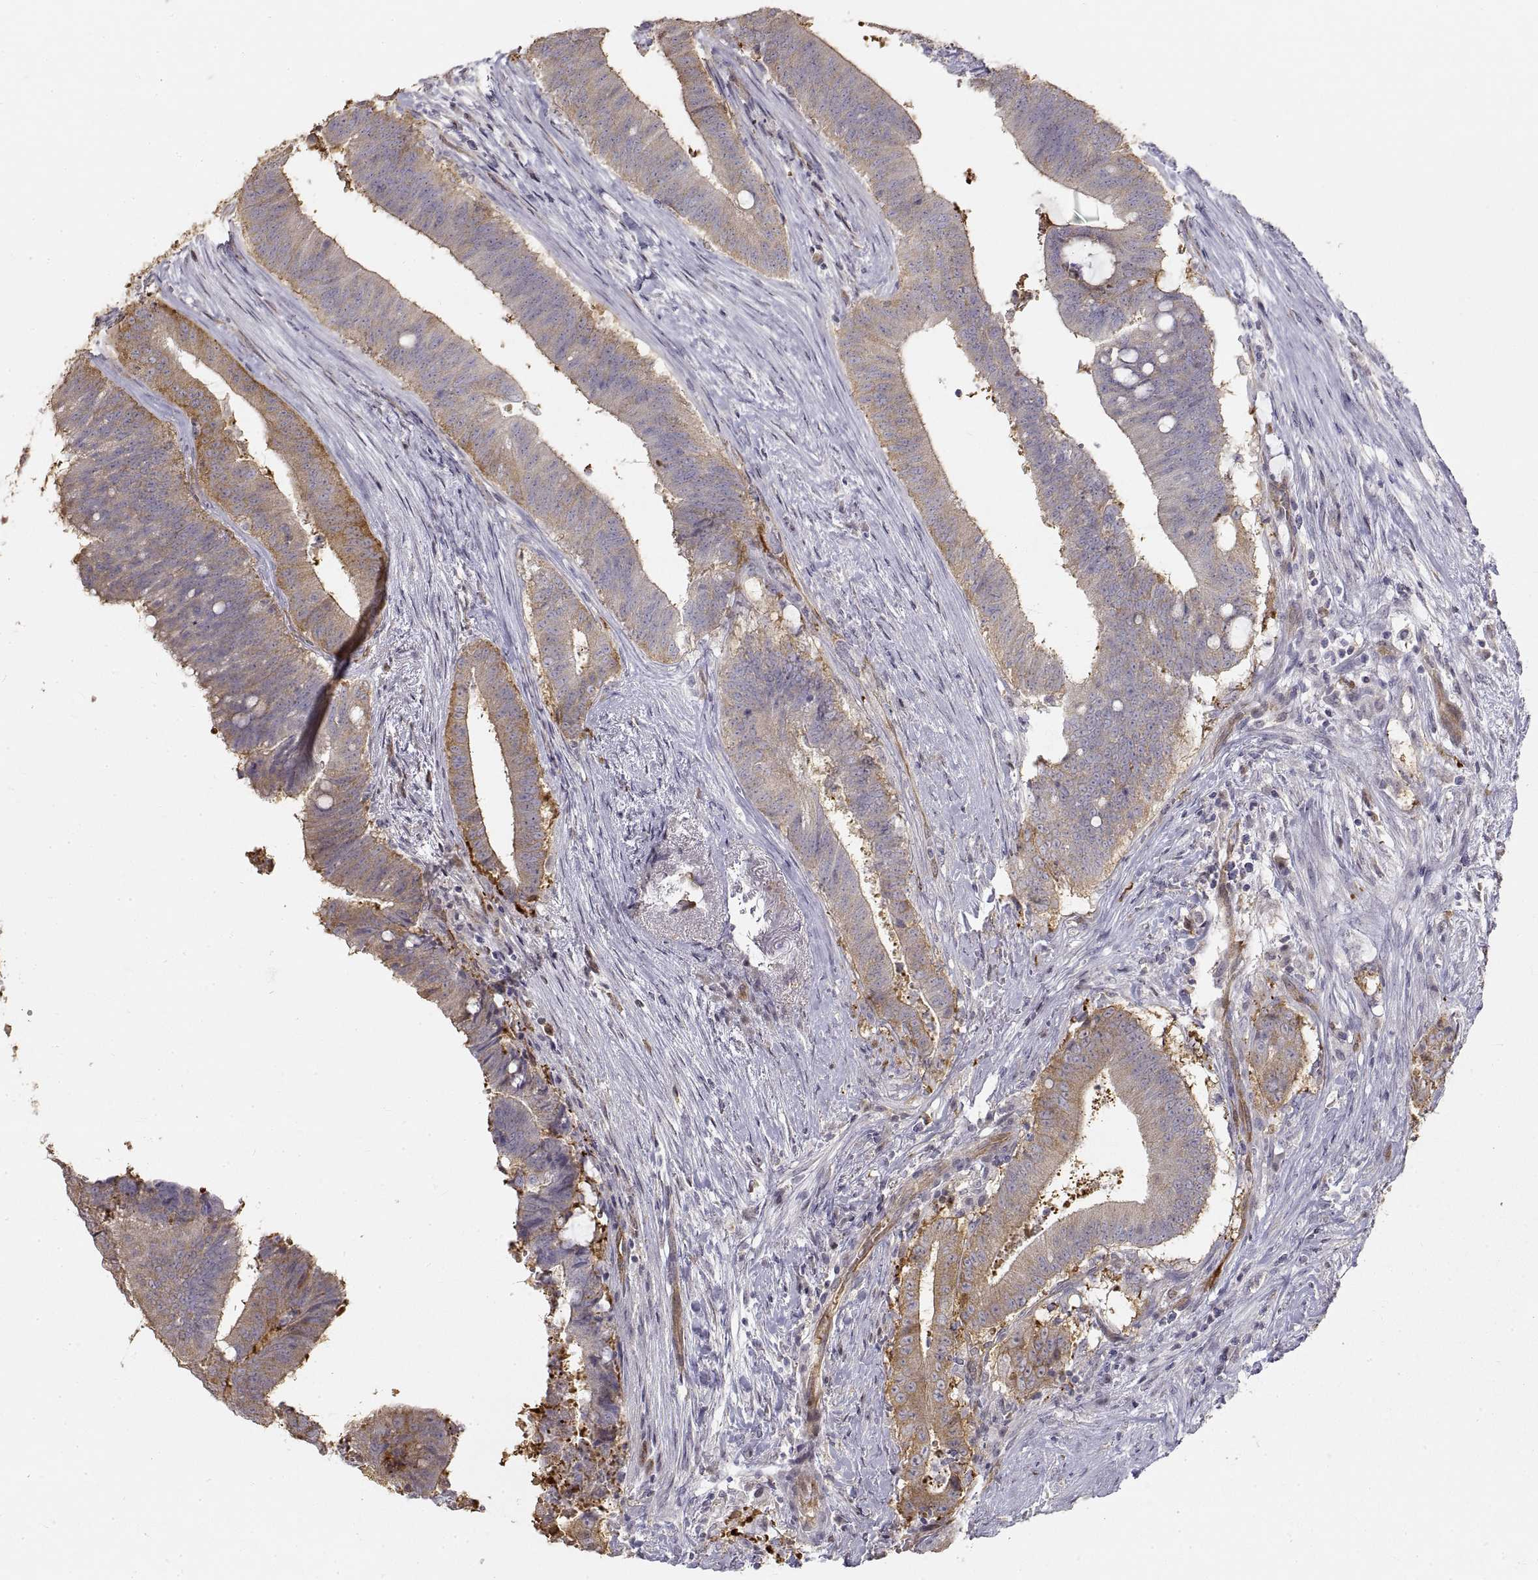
{"staining": {"intensity": "weak", "quantity": "25%-75%", "location": "cytoplasmic/membranous"}, "tissue": "colorectal cancer", "cell_type": "Tumor cells", "image_type": "cancer", "snomed": [{"axis": "morphology", "description": "Adenocarcinoma, NOS"}, {"axis": "topography", "description": "Colon"}], "caption": "A histopathology image of human colorectal cancer (adenocarcinoma) stained for a protein displays weak cytoplasmic/membranous brown staining in tumor cells. (DAB IHC with brightfield microscopy, high magnification).", "gene": "HSP90AB1", "patient": {"sex": "female", "age": 43}}